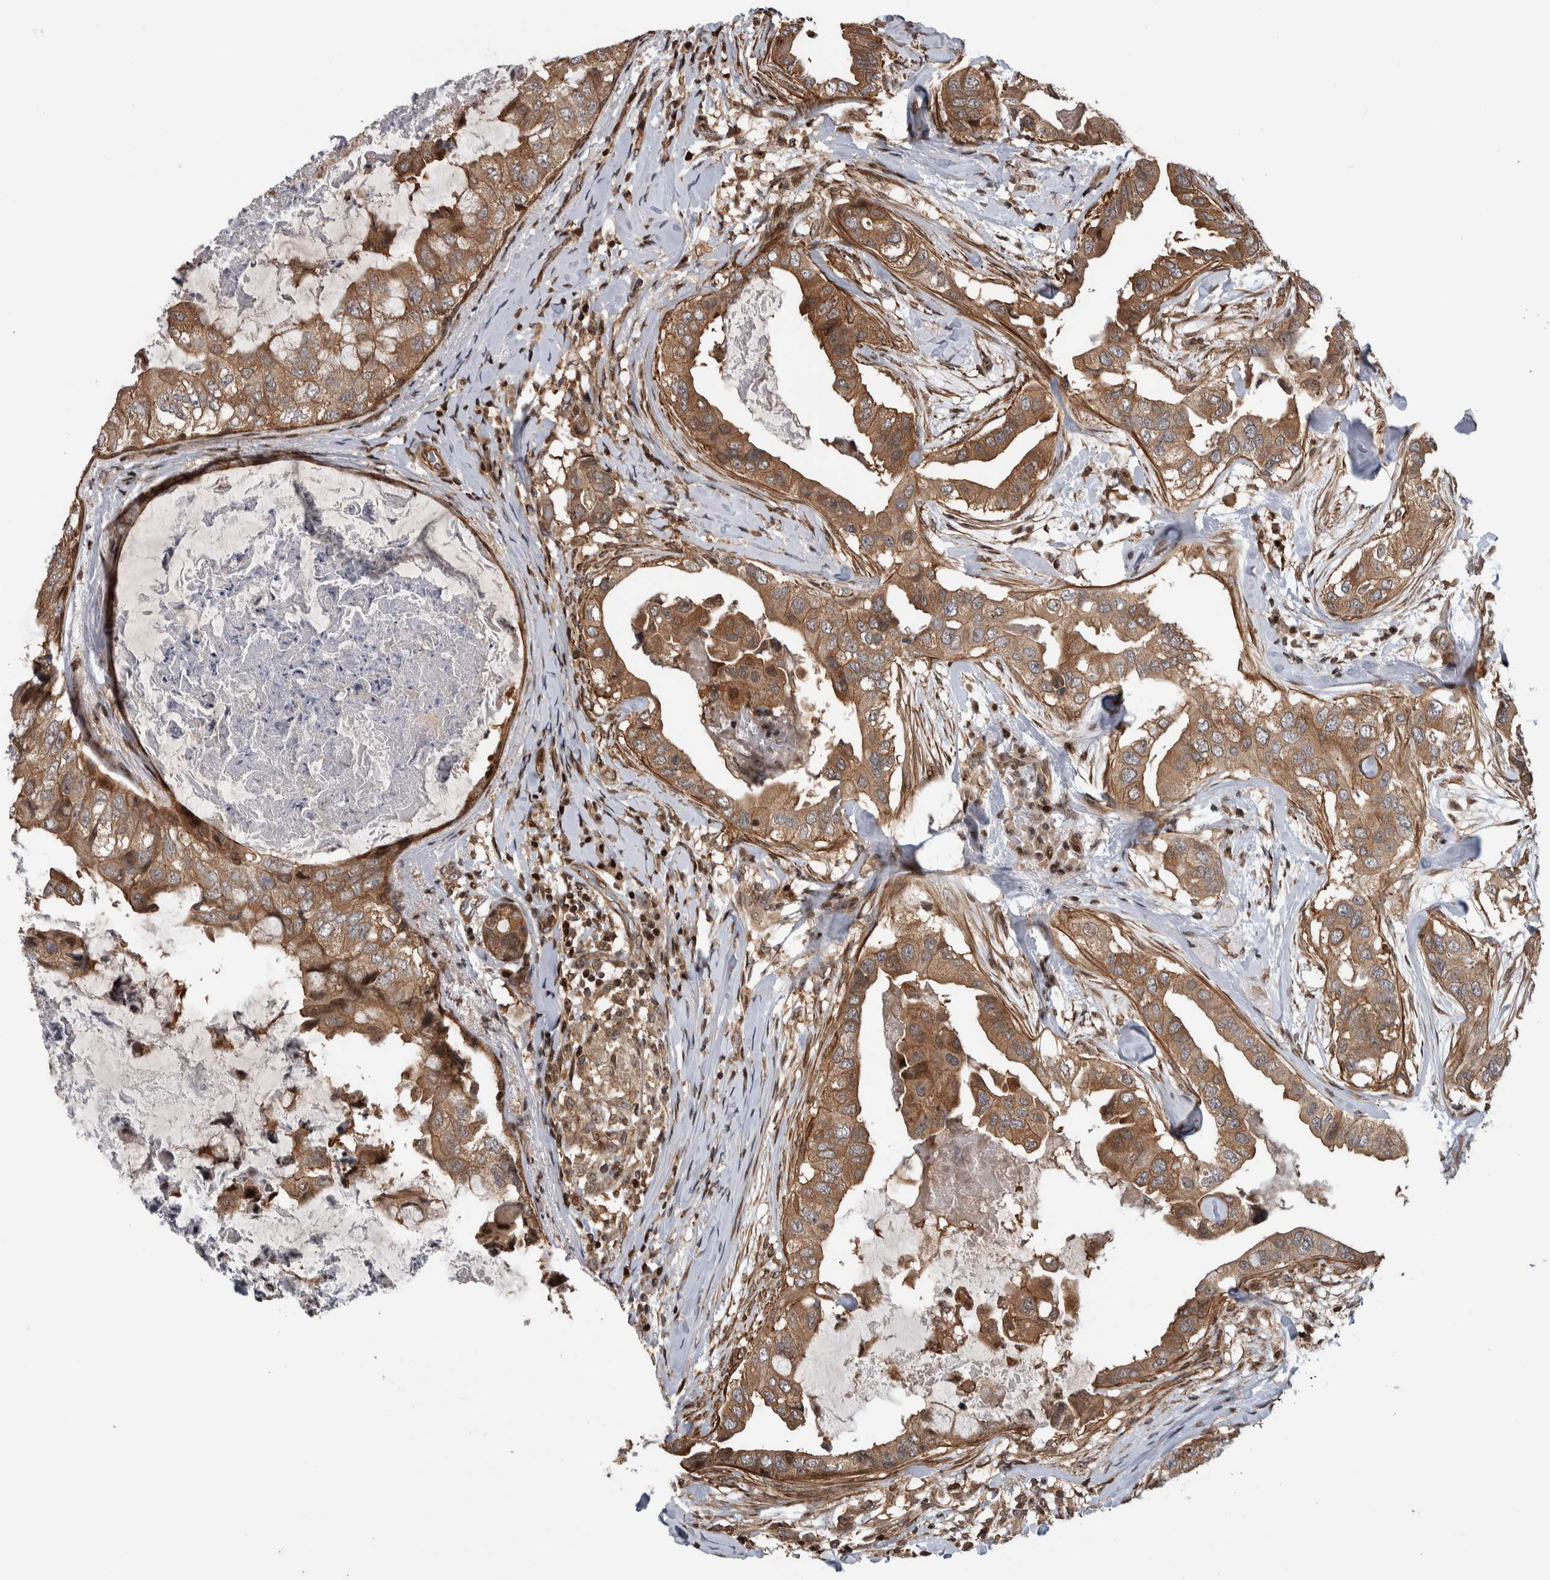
{"staining": {"intensity": "moderate", "quantity": ">75%", "location": "cytoplasmic/membranous"}, "tissue": "breast cancer", "cell_type": "Tumor cells", "image_type": "cancer", "snomed": [{"axis": "morphology", "description": "Duct carcinoma"}, {"axis": "topography", "description": "Breast"}], "caption": "Protein staining of breast infiltrating ductal carcinoma tissue shows moderate cytoplasmic/membranous positivity in approximately >75% of tumor cells.", "gene": "ARFGEF1", "patient": {"sex": "female", "age": 40}}